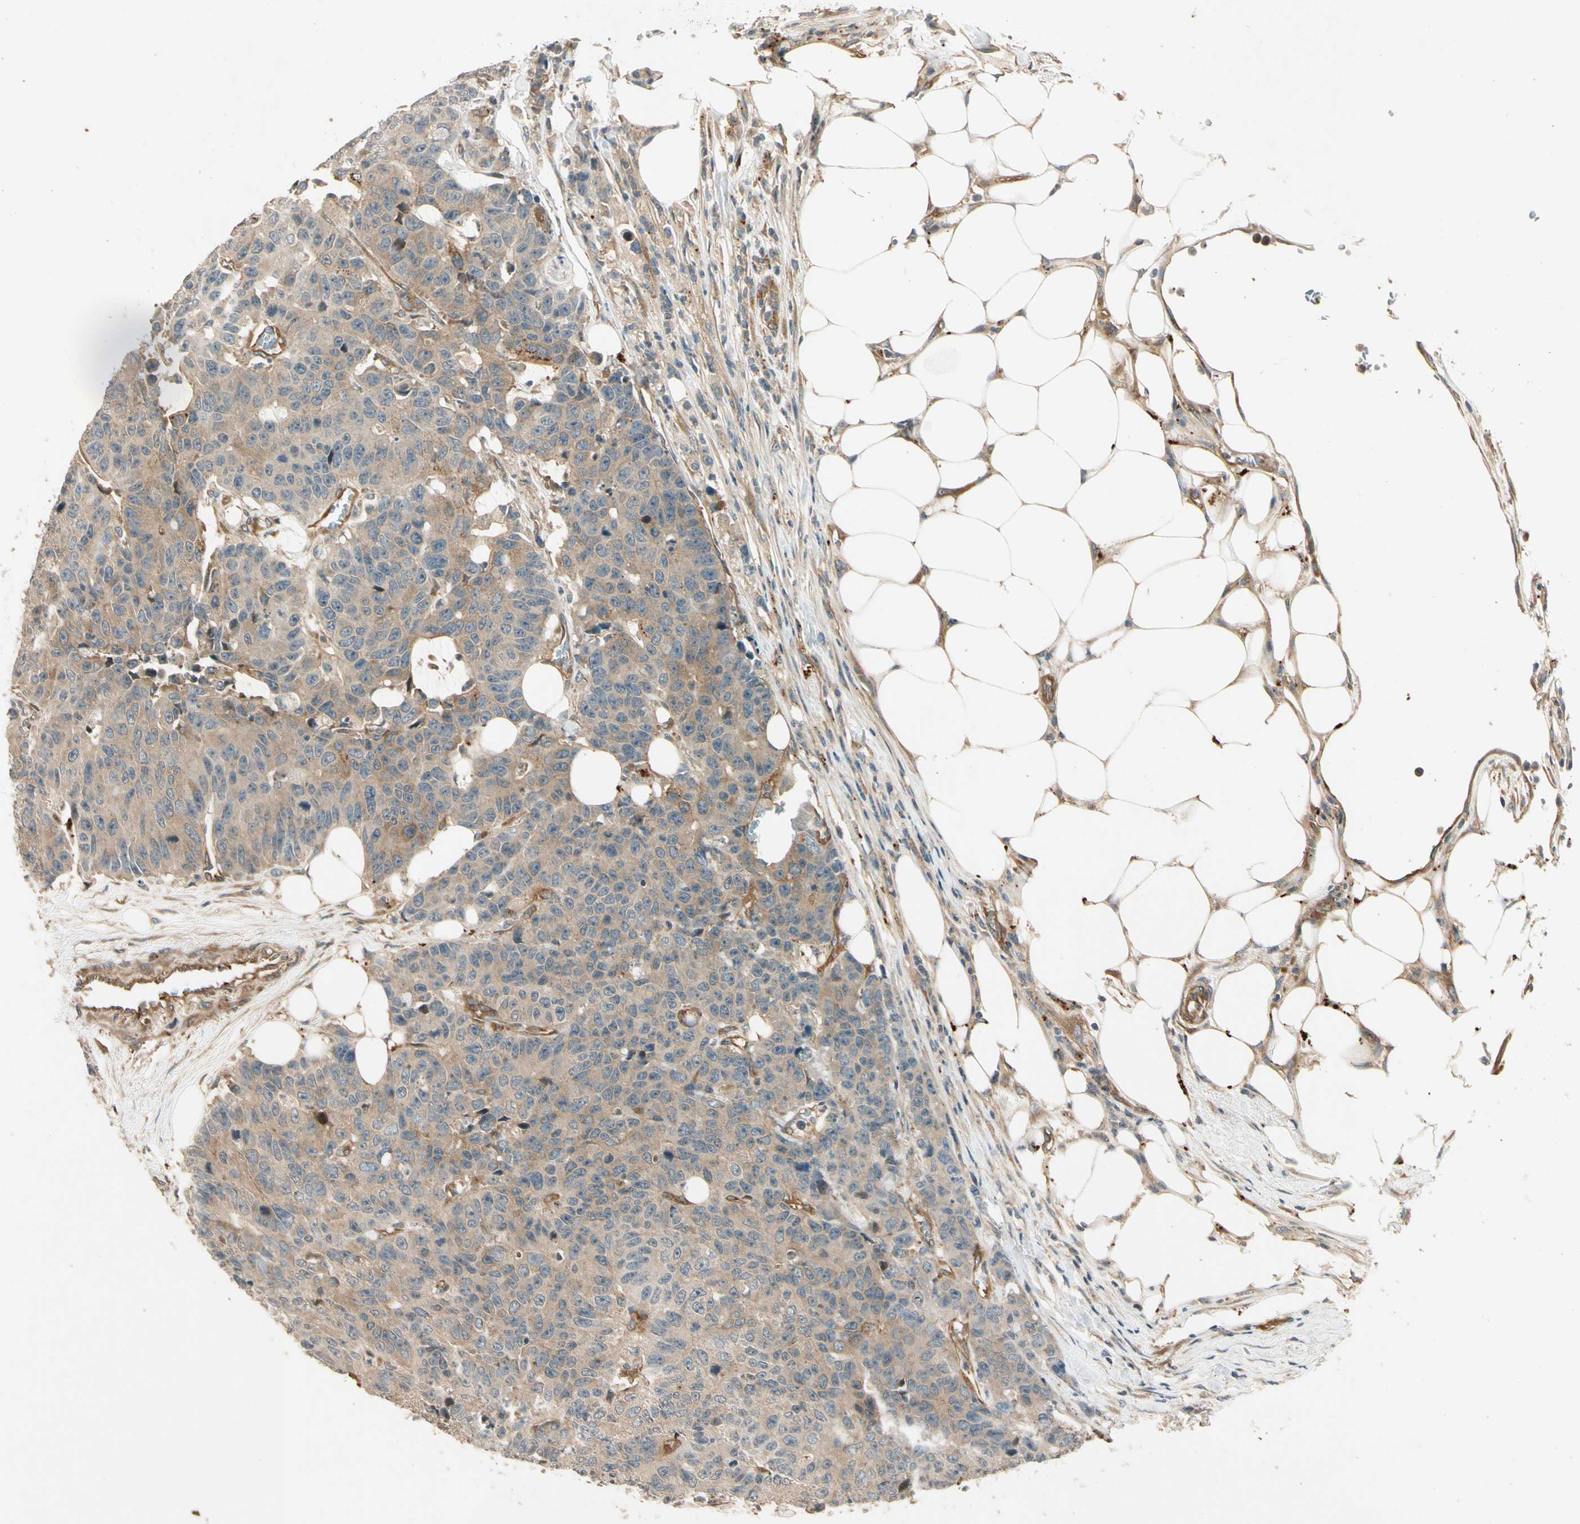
{"staining": {"intensity": "weak", "quantity": ">75%", "location": "cytoplasmic/membranous"}, "tissue": "colorectal cancer", "cell_type": "Tumor cells", "image_type": "cancer", "snomed": [{"axis": "morphology", "description": "Adenocarcinoma, NOS"}, {"axis": "topography", "description": "Colon"}], "caption": "Colorectal cancer (adenocarcinoma) tissue demonstrates weak cytoplasmic/membranous expression in approximately >75% of tumor cells", "gene": "ROCK2", "patient": {"sex": "female", "age": 86}}